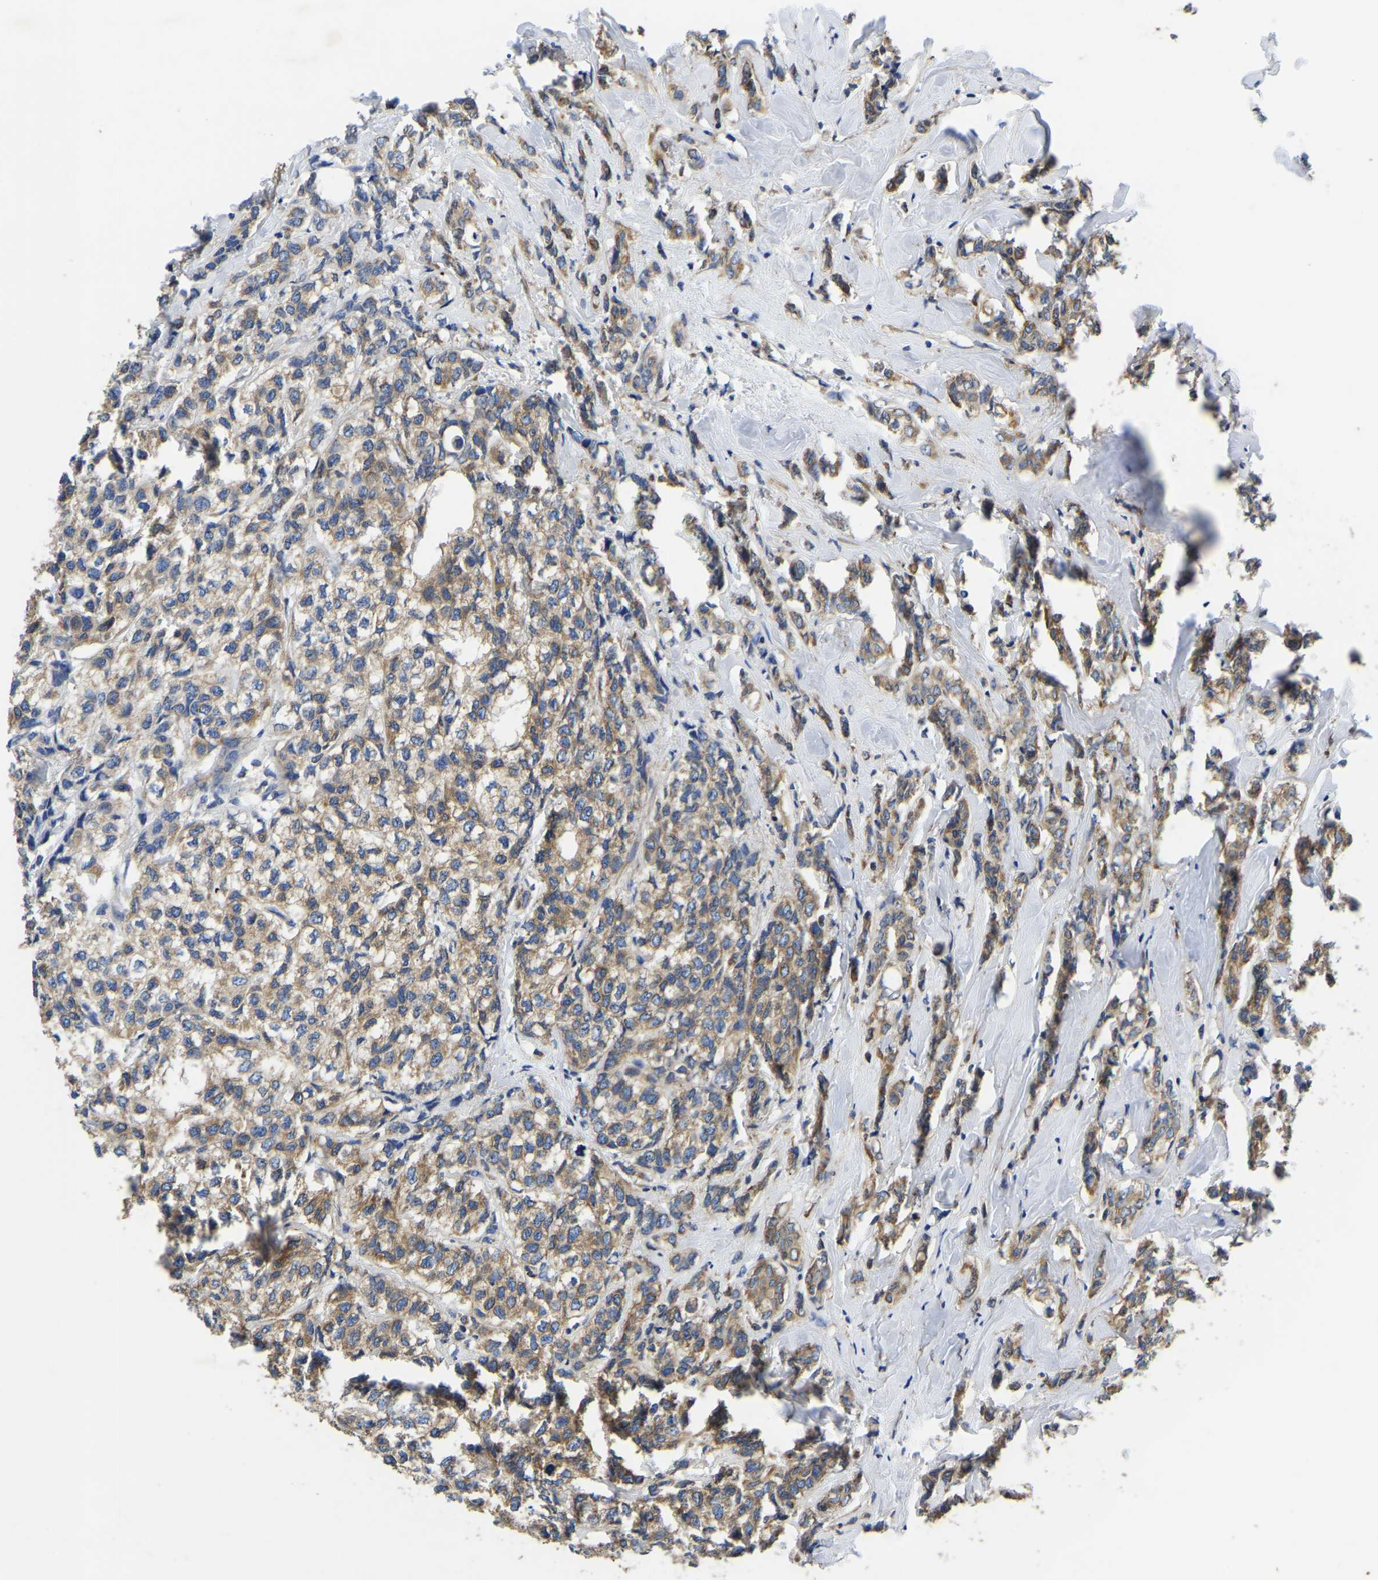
{"staining": {"intensity": "moderate", "quantity": ">75%", "location": "cytoplasmic/membranous"}, "tissue": "breast cancer", "cell_type": "Tumor cells", "image_type": "cancer", "snomed": [{"axis": "morphology", "description": "Lobular carcinoma"}, {"axis": "topography", "description": "Breast"}], "caption": "An immunohistochemistry histopathology image of tumor tissue is shown. Protein staining in brown shows moderate cytoplasmic/membranous positivity in breast cancer within tumor cells.", "gene": "STAT2", "patient": {"sex": "female", "age": 60}}